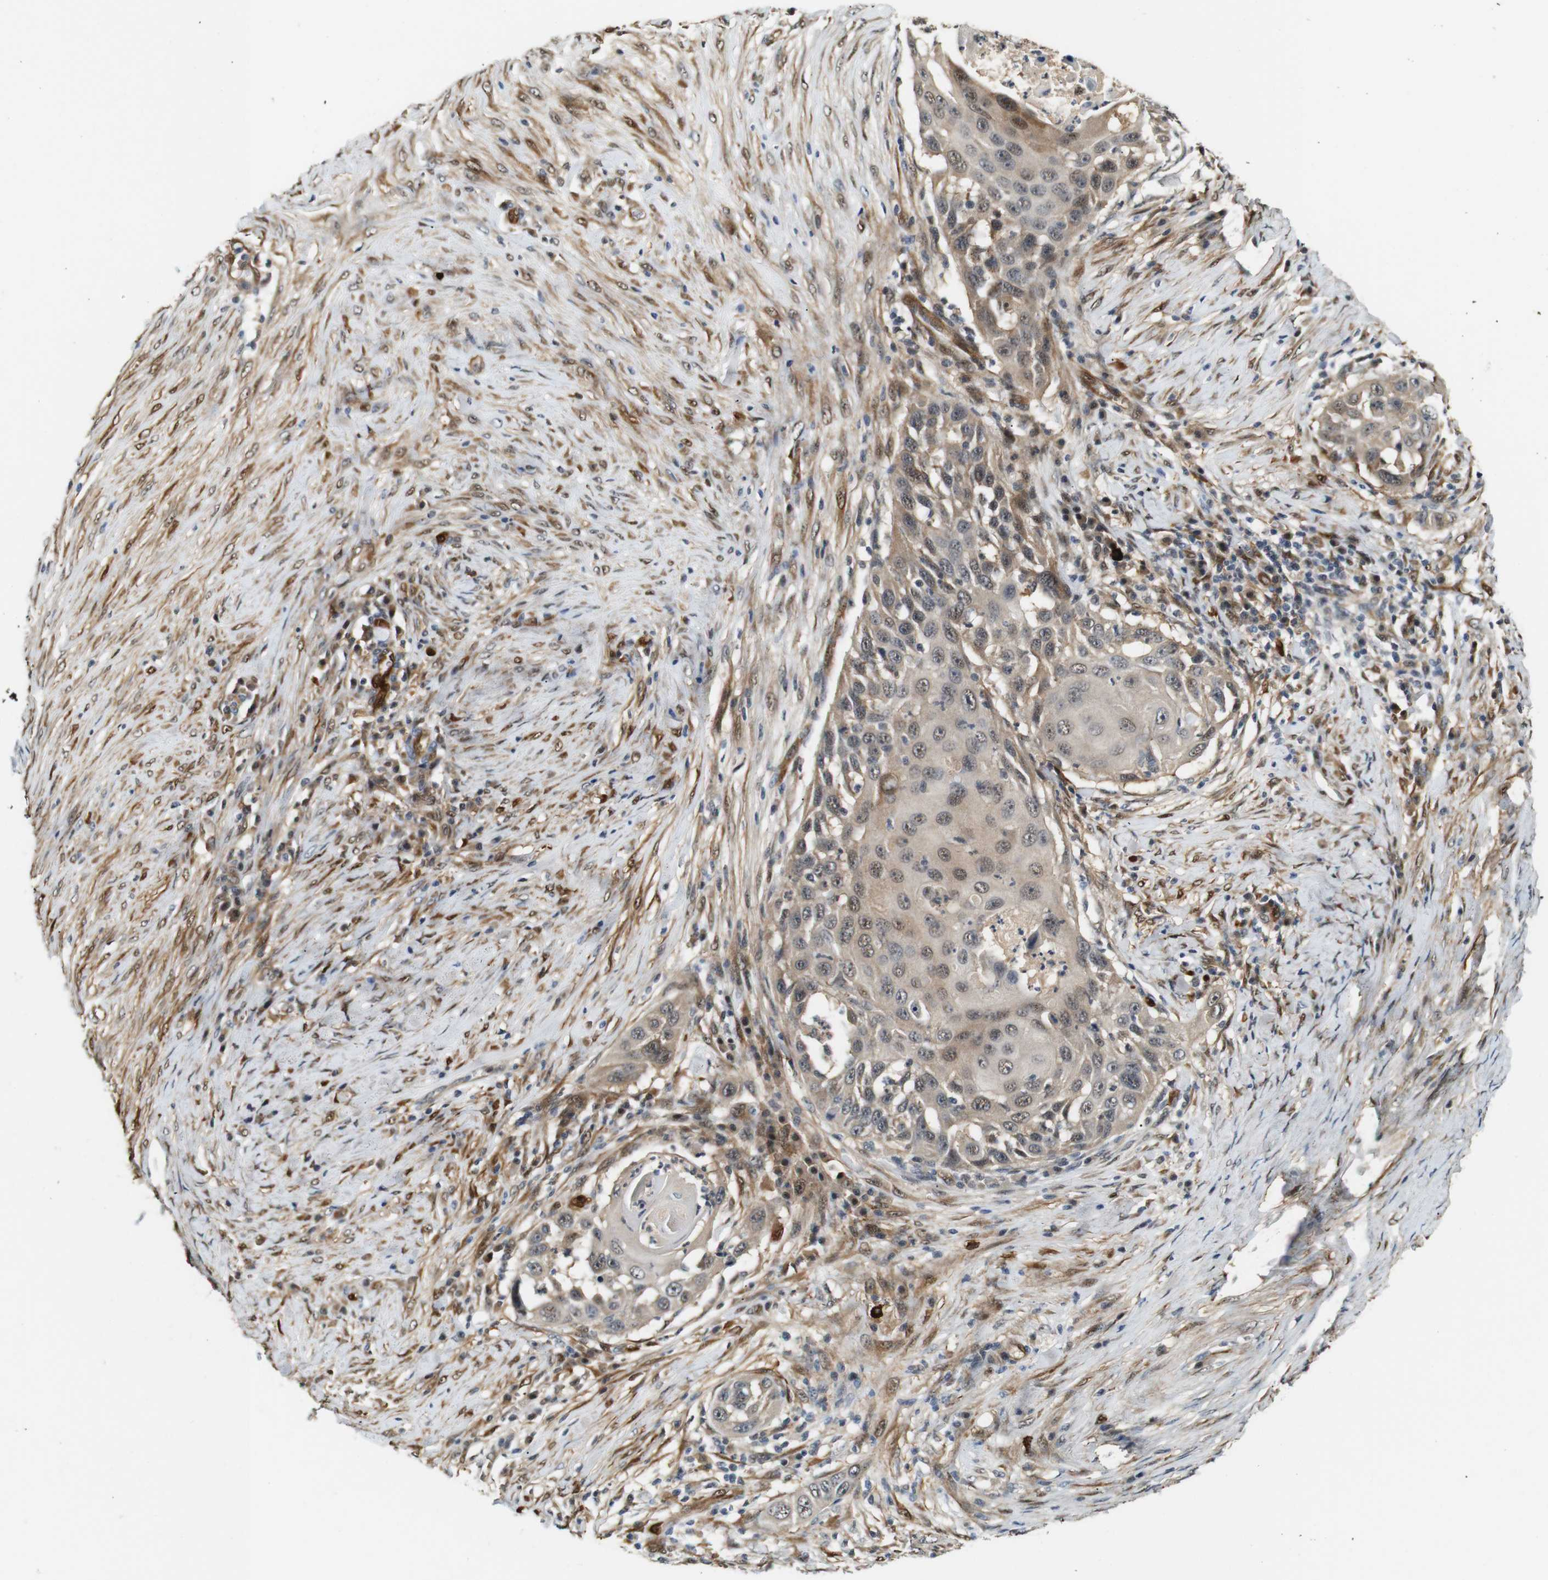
{"staining": {"intensity": "weak", "quantity": ">75%", "location": "cytoplasmic/membranous,nuclear"}, "tissue": "skin cancer", "cell_type": "Tumor cells", "image_type": "cancer", "snomed": [{"axis": "morphology", "description": "Squamous cell carcinoma, NOS"}, {"axis": "topography", "description": "Skin"}], "caption": "This is an image of IHC staining of skin cancer (squamous cell carcinoma), which shows weak positivity in the cytoplasmic/membranous and nuclear of tumor cells.", "gene": "LXN", "patient": {"sex": "female", "age": 44}}